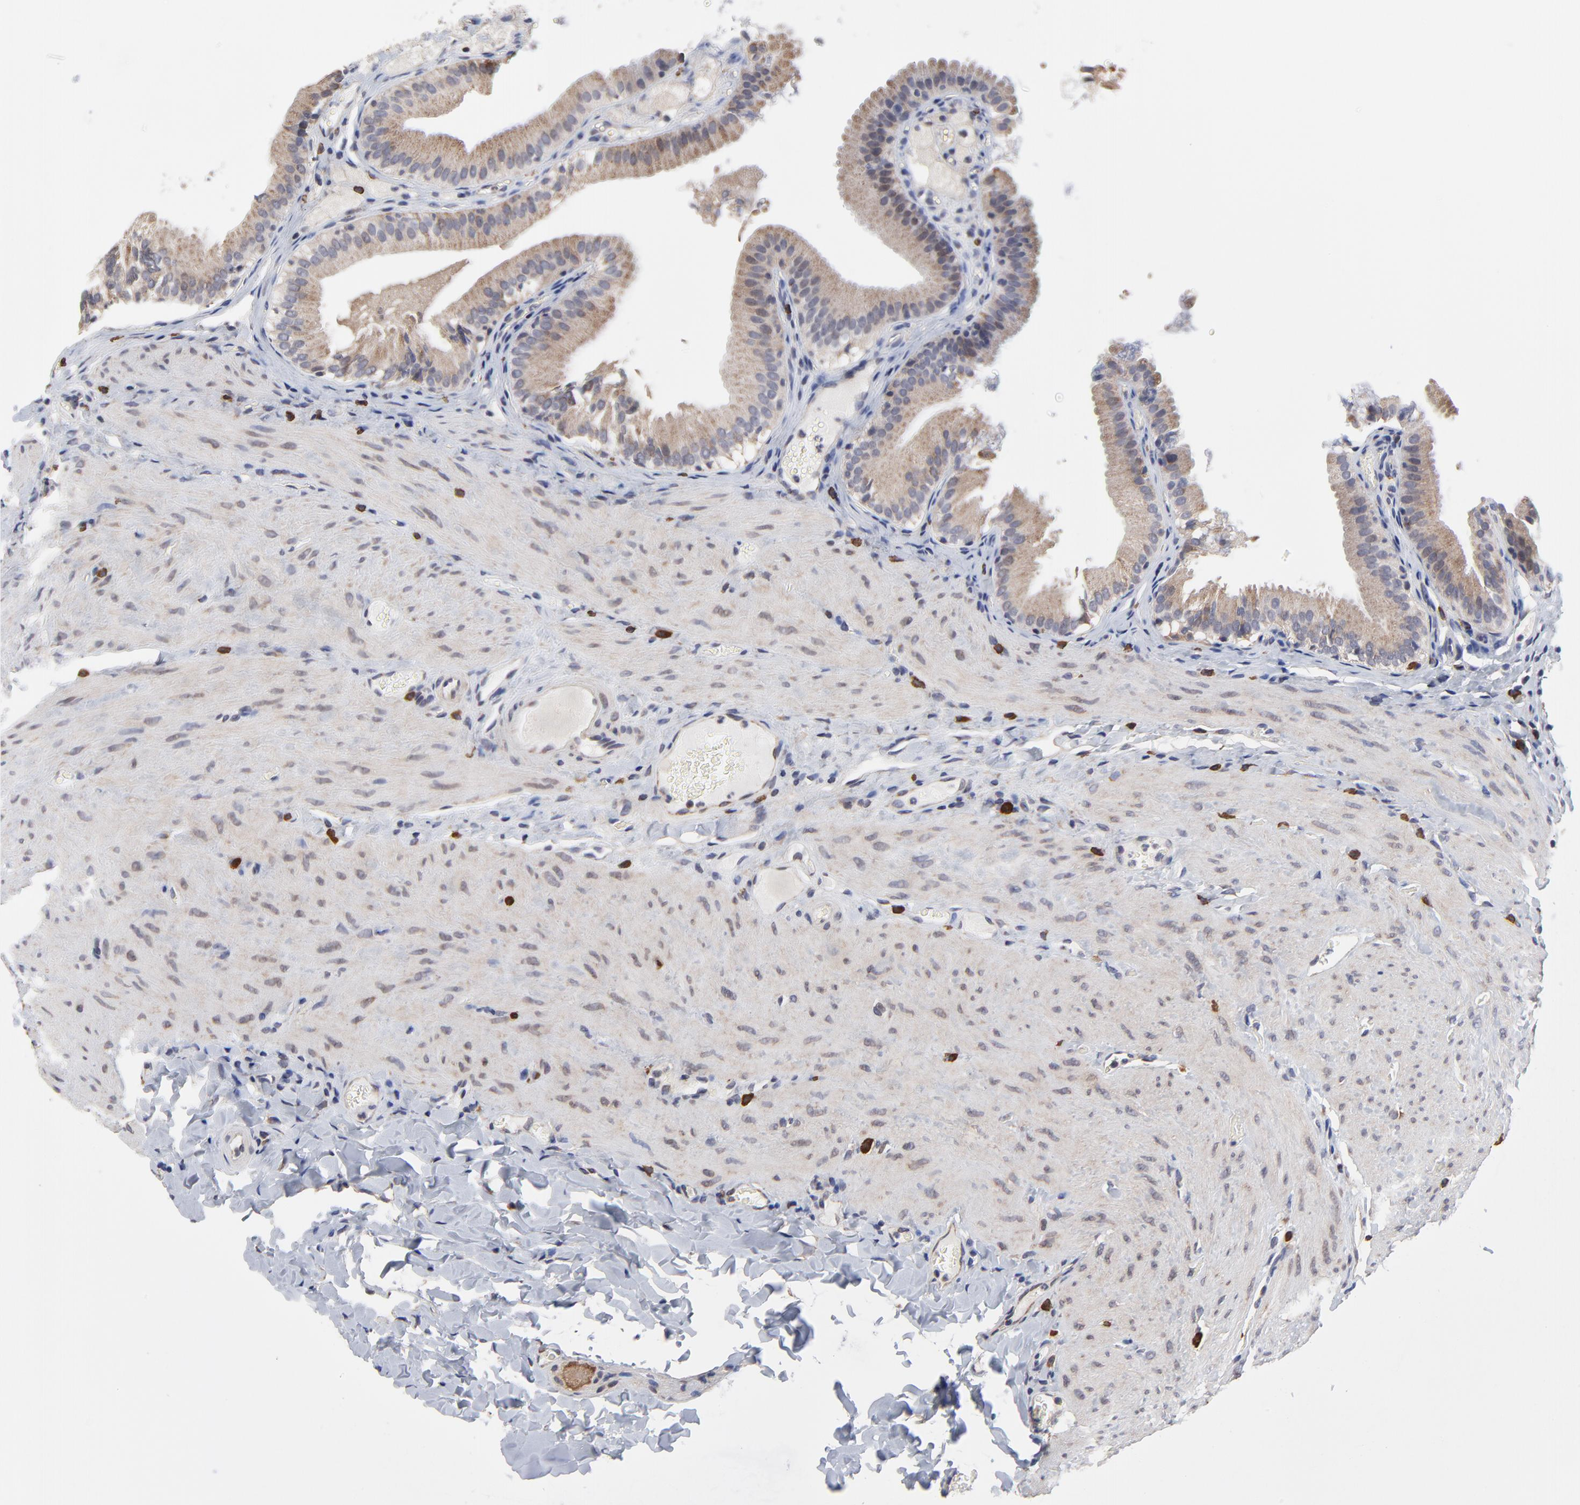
{"staining": {"intensity": "negative", "quantity": "none", "location": "none"}, "tissue": "gallbladder", "cell_type": "Glandular cells", "image_type": "normal", "snomed": [{"axis": "morphology", "description": "Normal tissue, NOS"}, {"axis": "topography", "description": "Gallbladder"}], "caption": "The histopathology image shows no significant staining in glandular cells of gallbladder. (Stains: DAB immunohistochemistry with hematoxylin counter stain, Microscopy: brightfield microscopy at high magnification).", "gene": "ZNF550", "patient": {"sex": "female", "age": 24}}